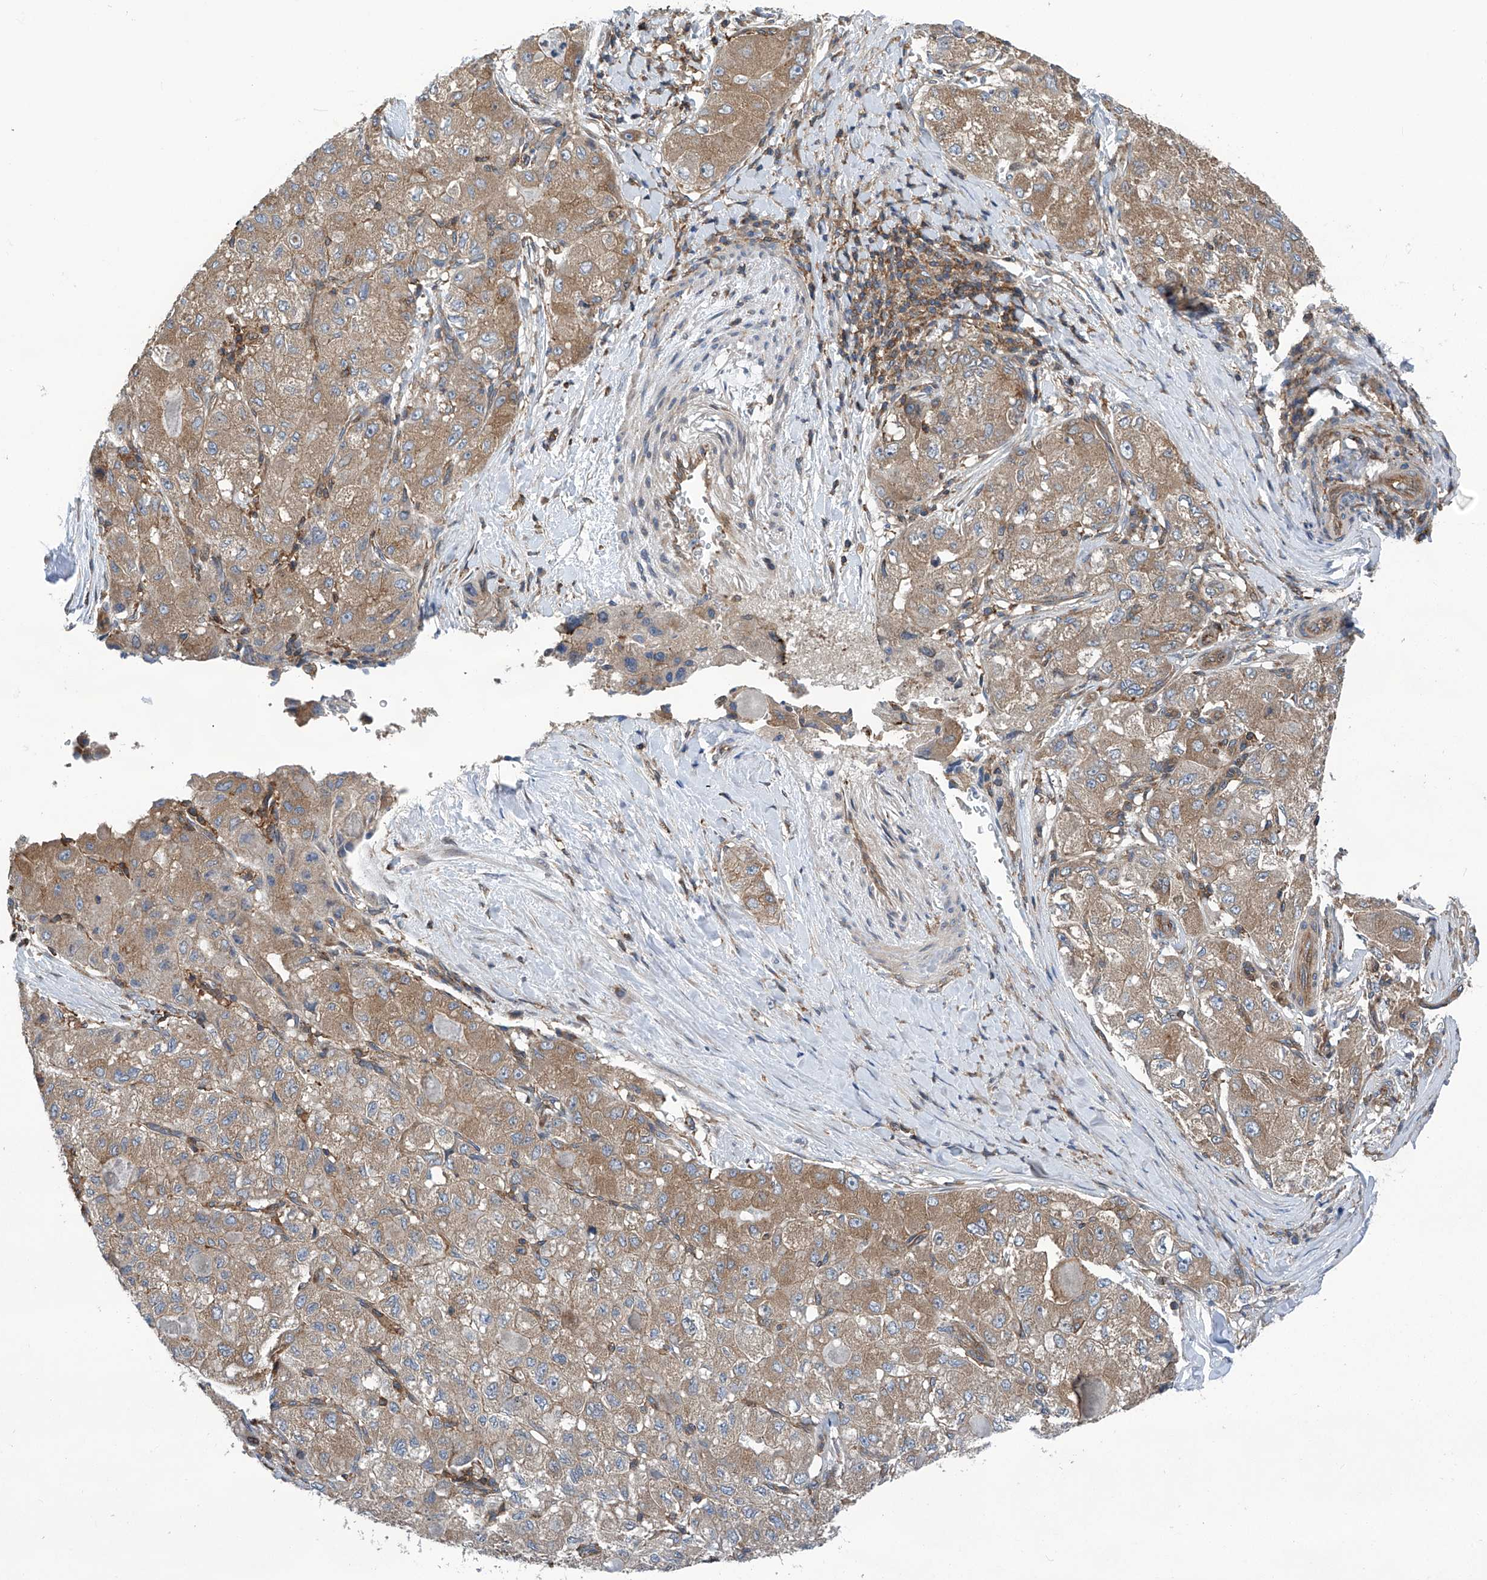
{"staining": {"intensity": "weak", "quantity": "25%-75%", "location": "cytoplasmic/membranous"}, "tissue": "liver cancer", "cell_type": "Tumor cells", "image_type": "cancer", "snomed": [{"axis": "morphology", "description": "Carcinoma, Hepatocellular, NOS"}, {"axis": "topography", "description": "Liver"}], "caption": "Immunohistochemical staining of human liver cancer reveals weak cytoplasmic/membranous protein positivity in approximately 25%-75% of tumor cells.", "gene": "SMAP1", "patient": {"sex": "male", "age": 80}}